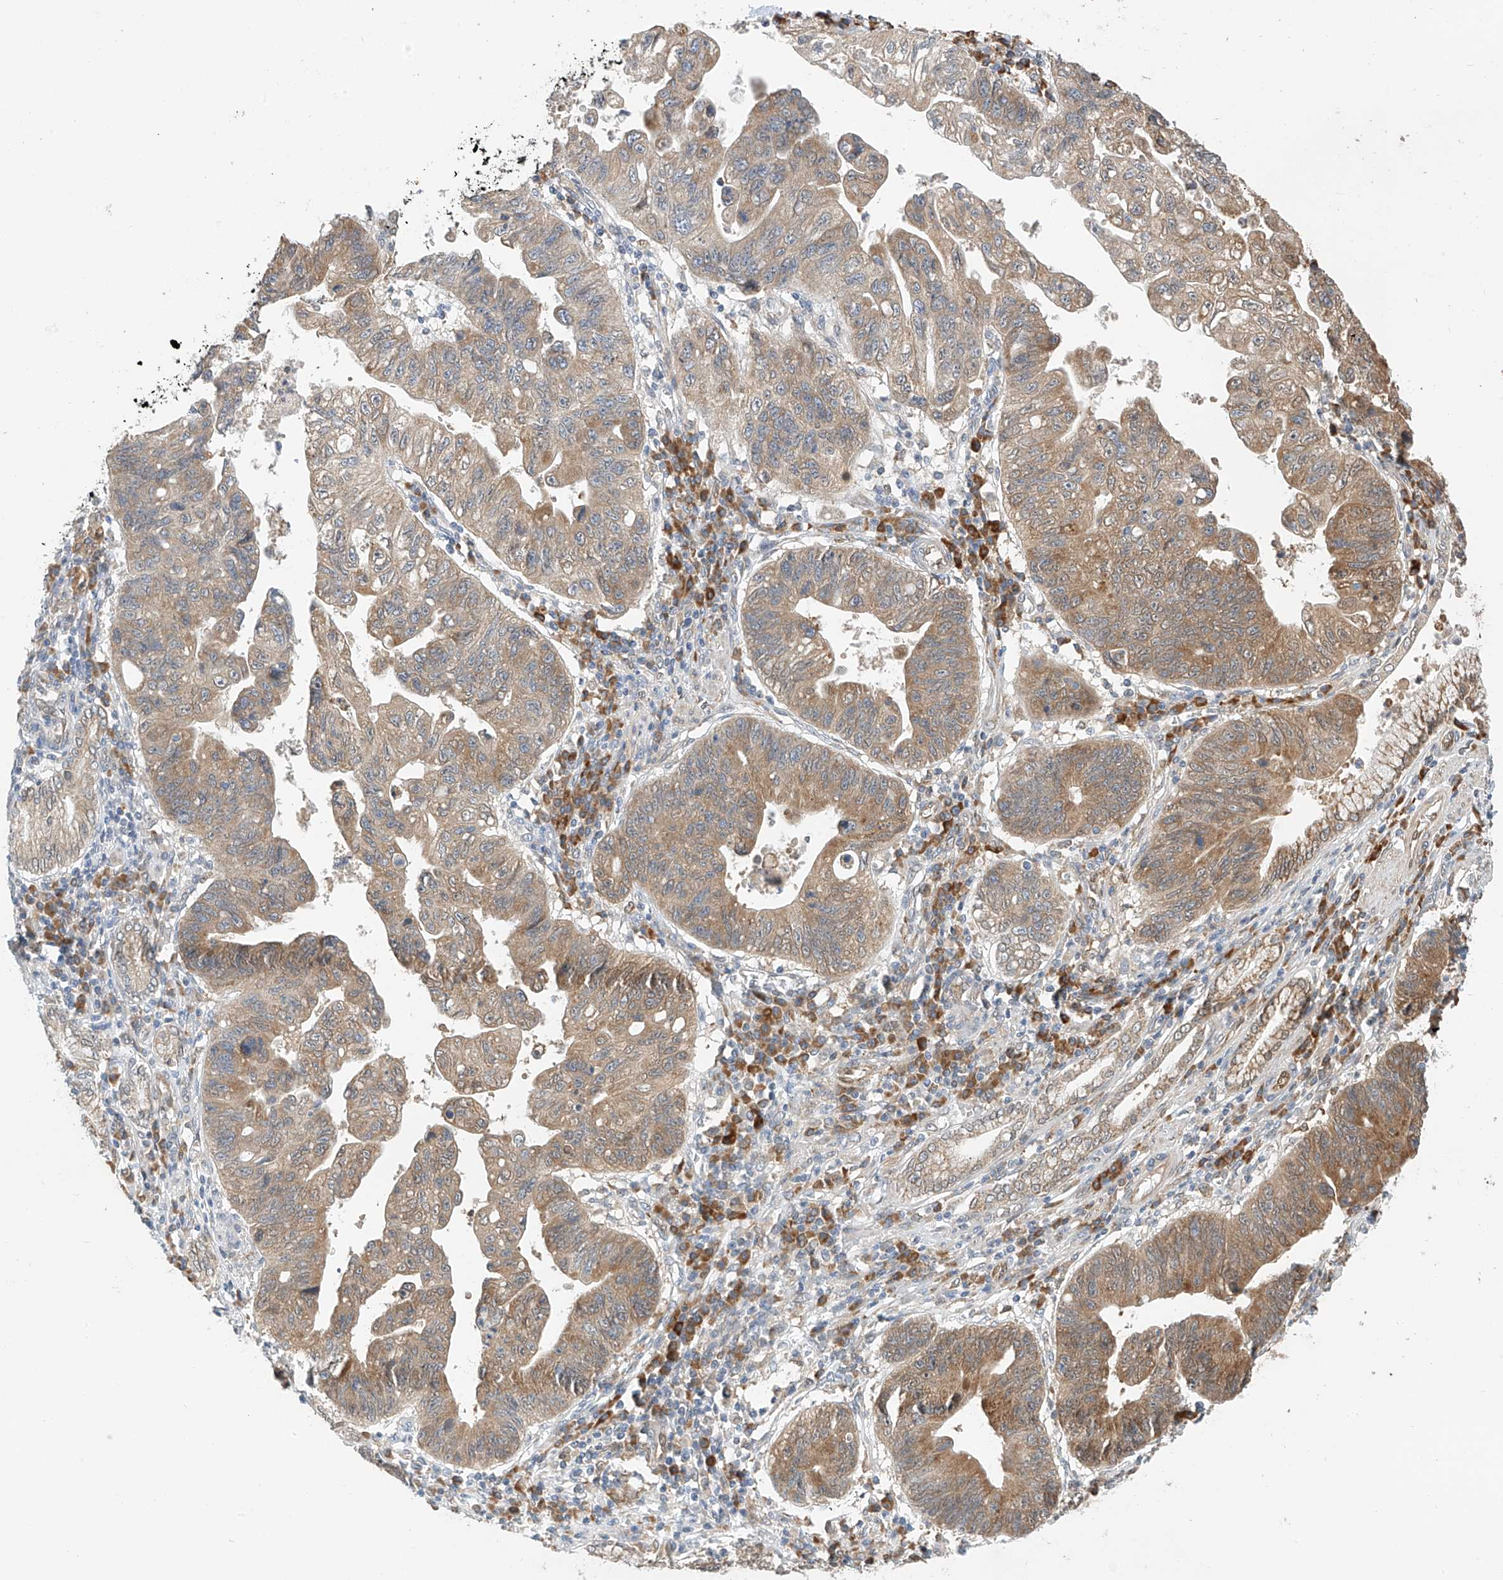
{"staining": {"intensity": "moderate", "quantity": "25%-75%", "location": "cytoplasmic/membranous"}, "tissue": "stomach cancer", "cell_type": "Tumor cells", "image_type": "cancer", "snomed": [{"axis": "morphology", "description": "Adenocarcinoma, NOS"}, {"axis": "topography", "description": "Stomach"}], "caption": "The immunohistochemical stain shows moderate cytoplasmic/membranous expression in tumor cells of stomach cancer (adenocarcinoma) tissue.", "gene": "PPA2", "patient": {"sex": "male", "age": 59}}